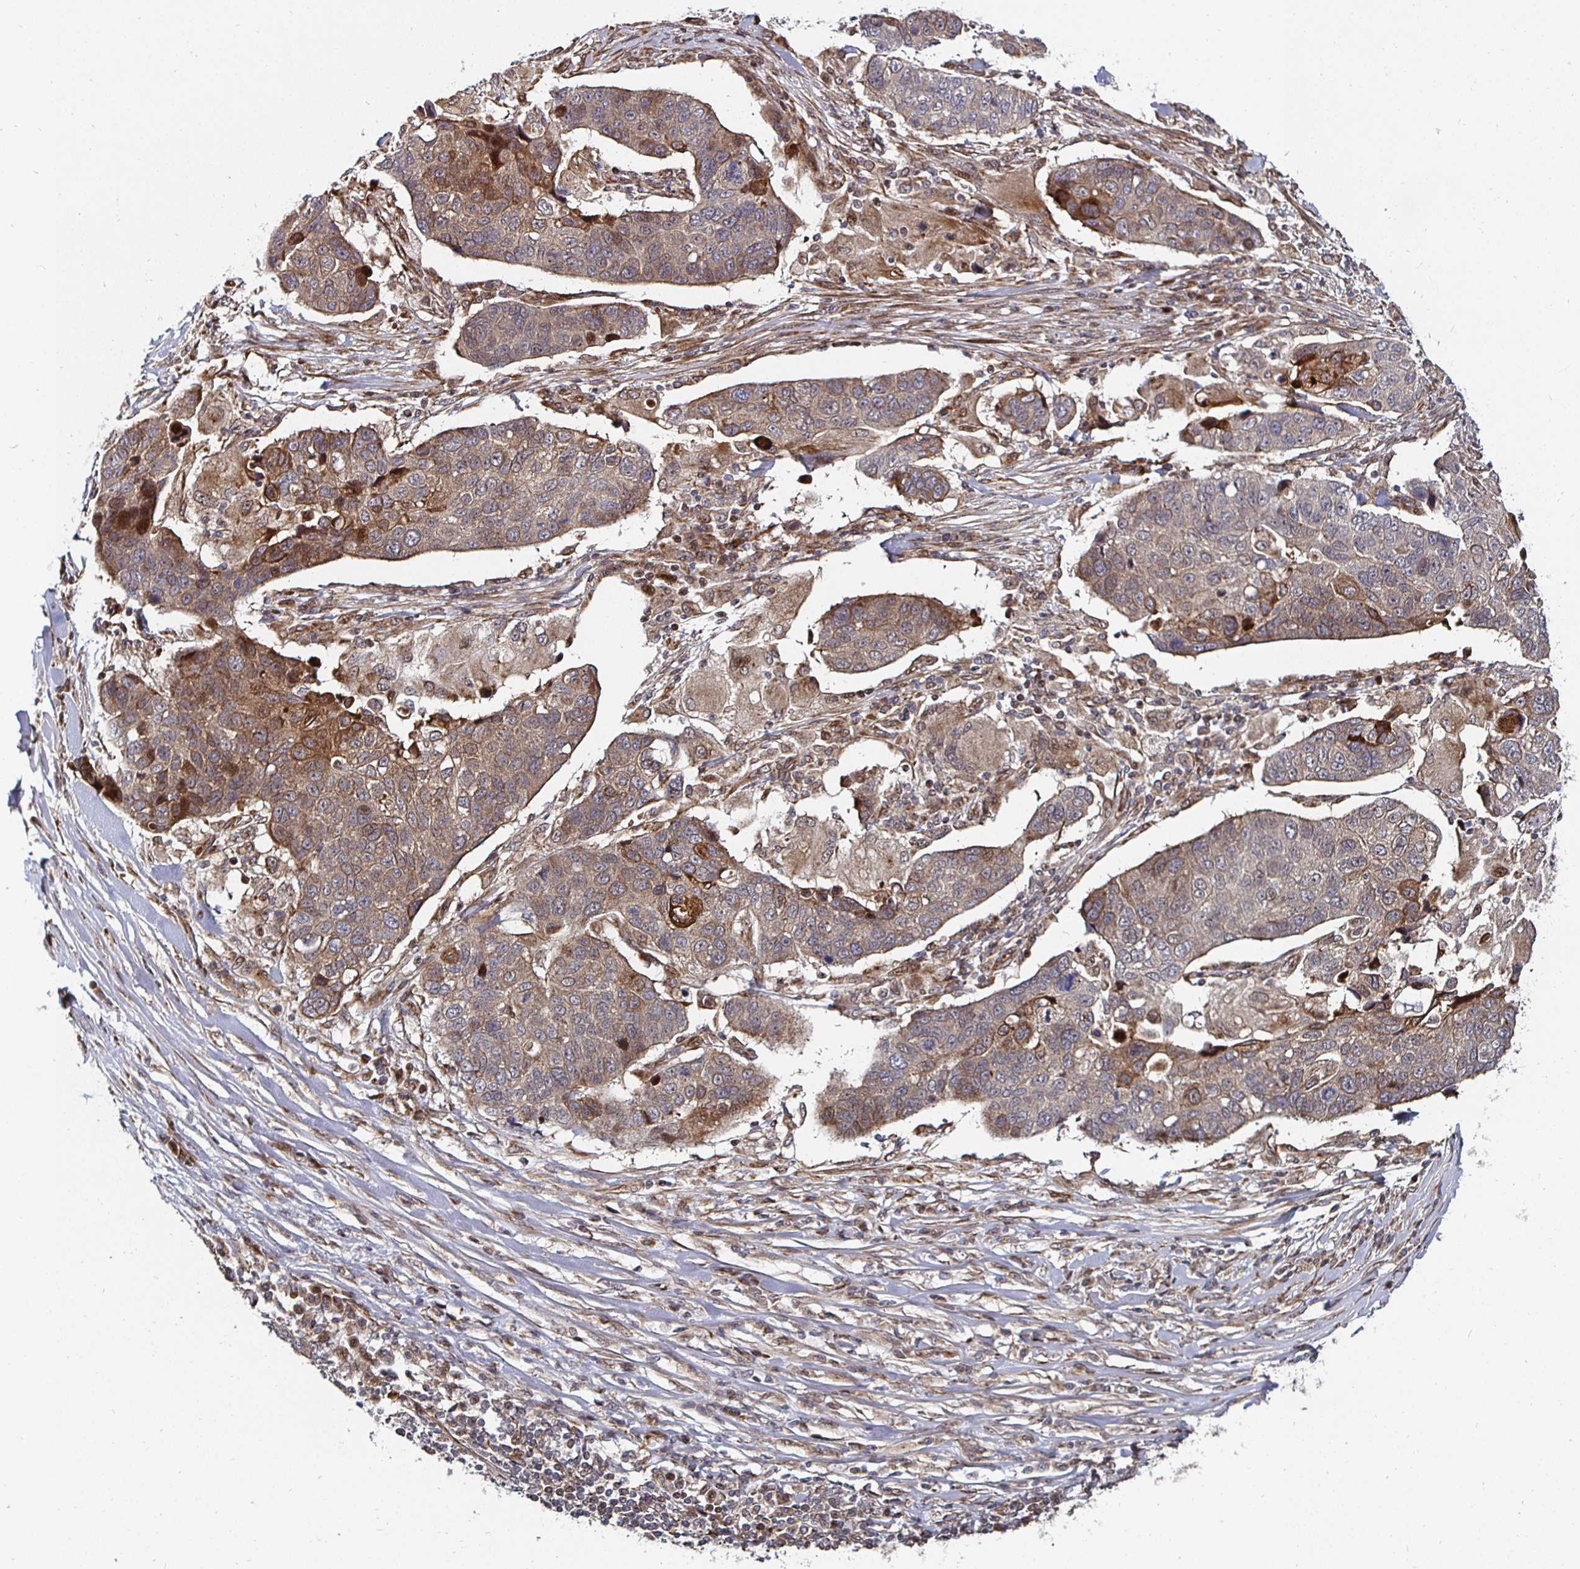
{"staining": {"intensity": "moderate", "quantity": "<25%", "location": "cytoplasmic/membranous"}, "tissue": "lung cancer", "cell_type": "Tumor cells", "image_type": "cancer", "snomed": [{"axis": "morphology", "description": "Squamous cell carcinoma, NOS"}, {"axis": "topography", "description": "Lymph node"}, {"axis": "topography", "description": "Lung"}], "caption": "A low amount of moderate cytoplasmic/membranous staining is seen in about <25% of tumor cells in lung squamous cell carcinoma tissue.", "gene": "TBKBP1", "patient": {"sex": "male", "age": 61}}